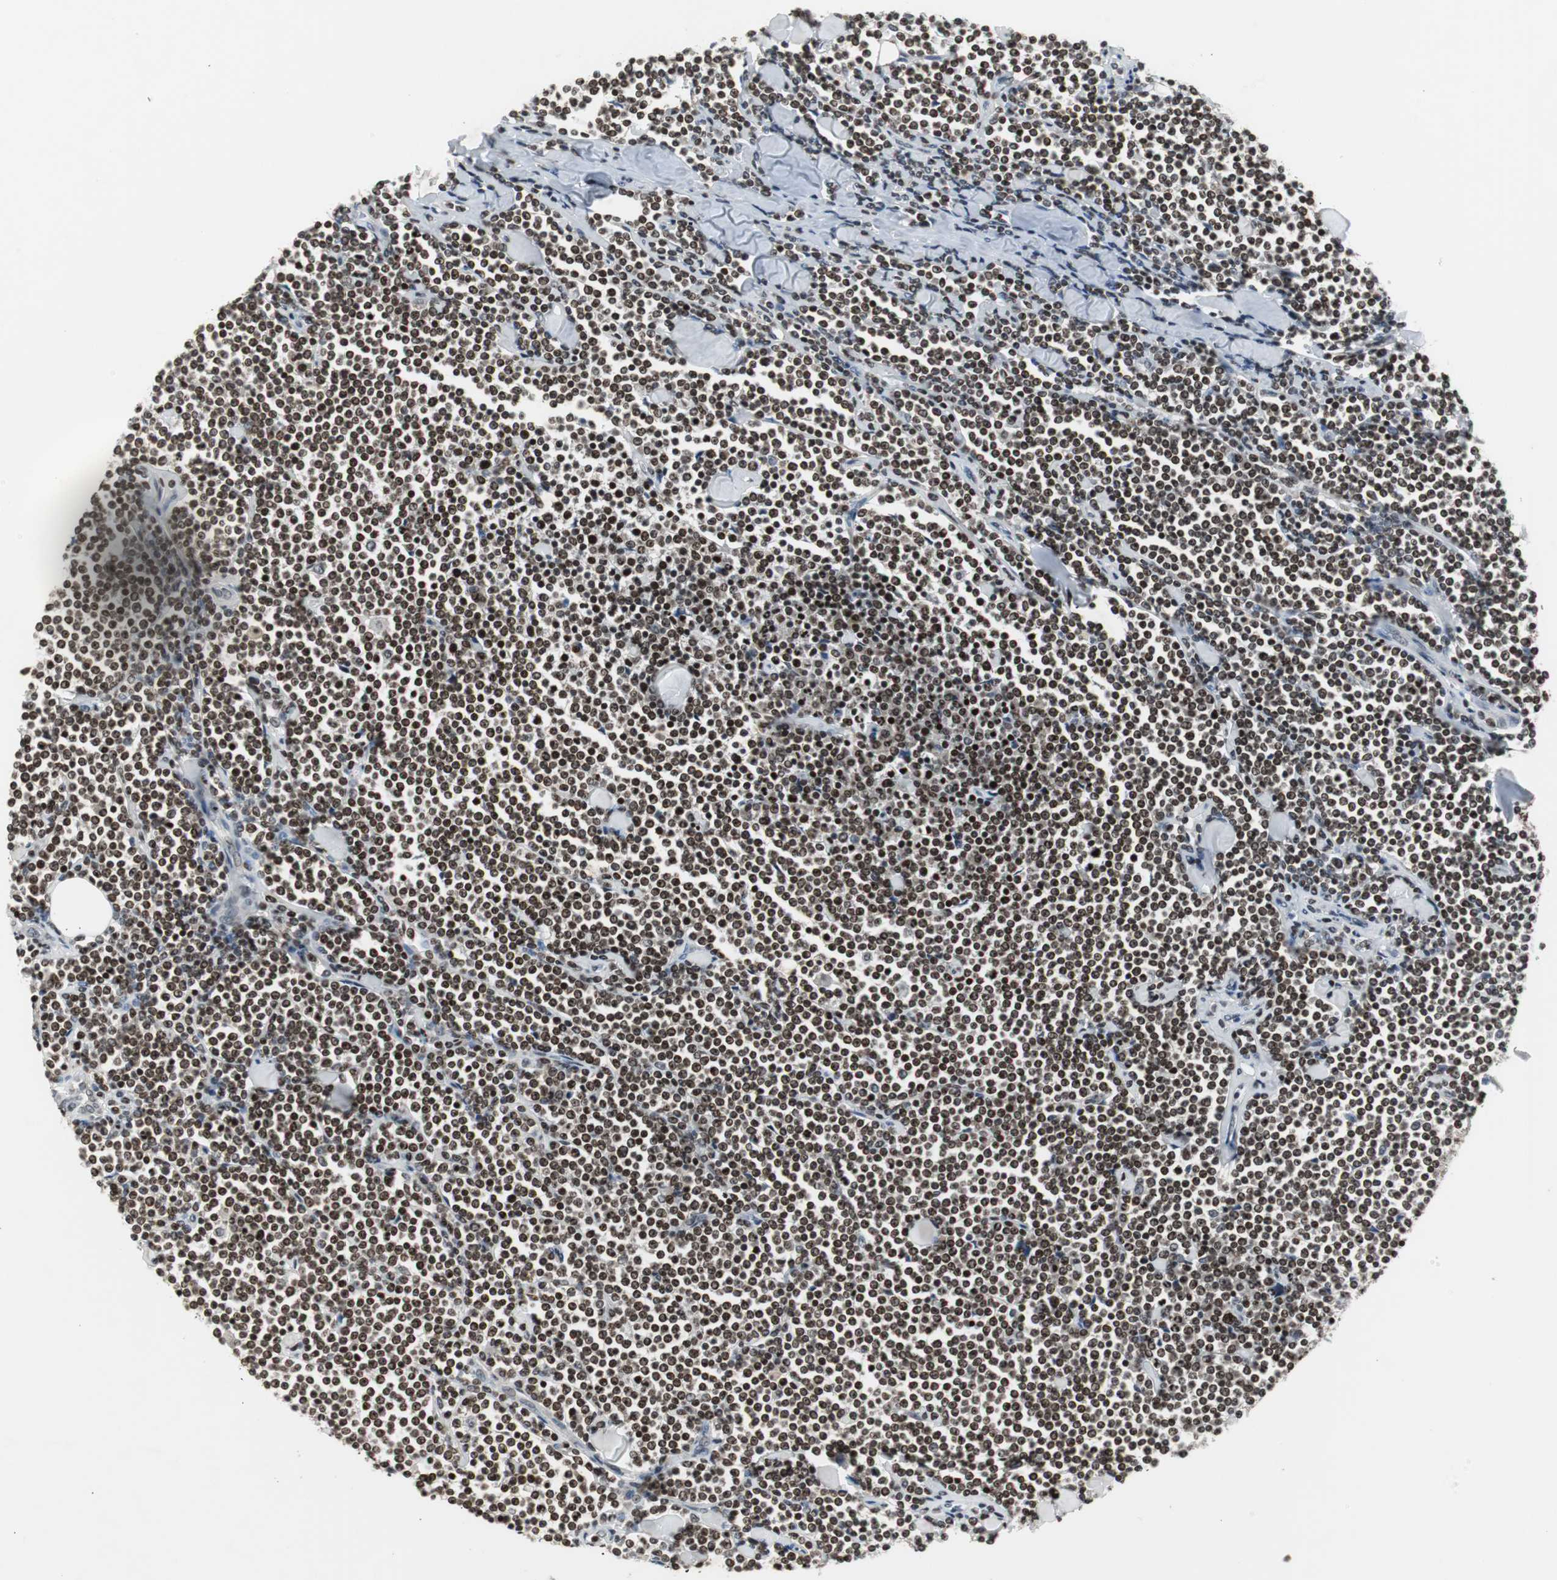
{"staining": {"intensity": "strong", "quantity": ">75%", "location": "nuclear"}, "tissue": "lymphoma", "cell_type": "Tumor cells", "image_type": "cancer", "snomed": [{"axis": "morphology", "description": "Malignant lymphoma, non-Hodgkin's type, Low grade"}, {"axis": "topography", "description": "Soft tissue"}], "caption": "A high-resolution photomicrograph shows immunohistochemistry staining of low-grade malignant lymphoma, non-Hodgkin's type, which exhibits strong nuclear expression in approximately >75% of tumor cells. The staining is performed using DAB (3,3'-diaminobenzidine) brown chromogen to label protein expression. The nuclei are counter-stained blue using hematoxylin.", "gene": "MPG", "patient": {"sex": "male", "age": 92}}